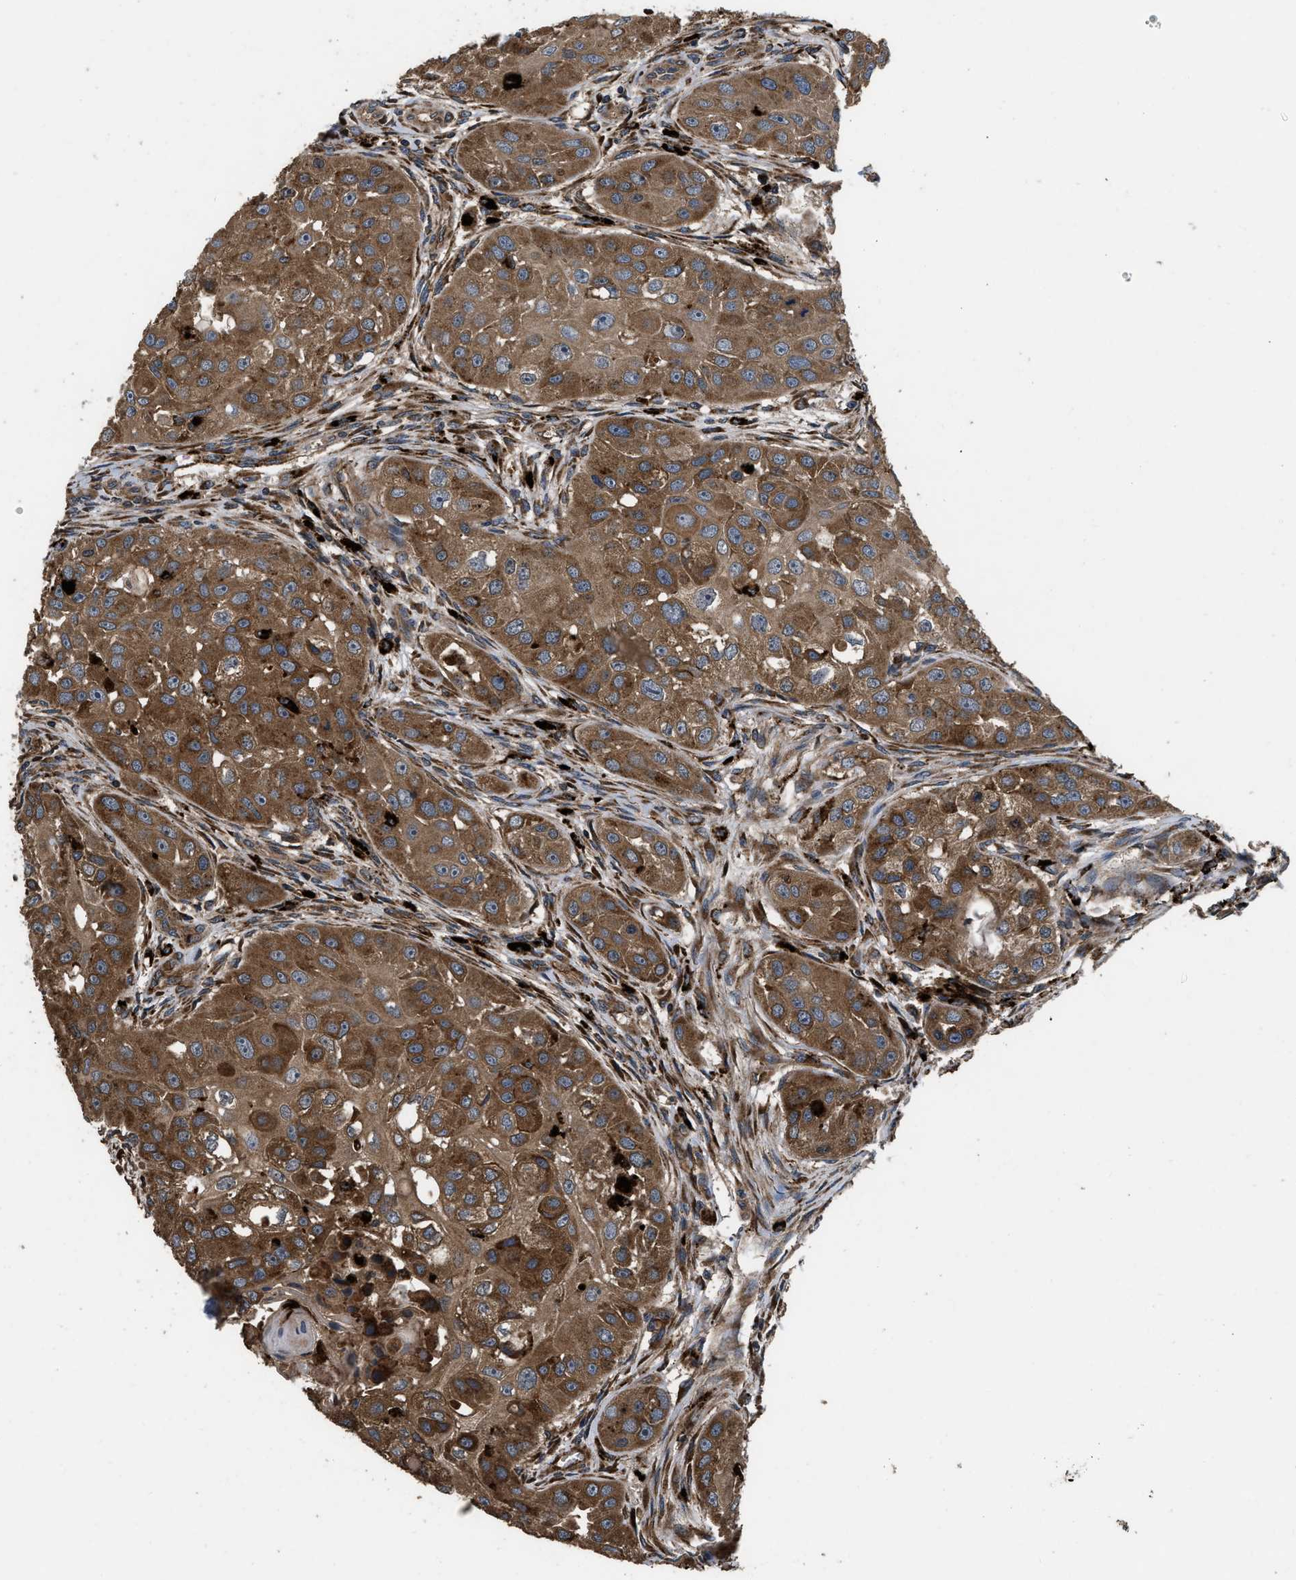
{"staining": {"intensity": "strong", "quantity": ">75%", "location": "cytoplasmic/membranous"}, "tissue": "head and neck cancer", "cell_type": "Tumor cells", "image_type": "cancer", "snomed": [{"axis": "morphology", "description": "Normal tissue, NOS"}, {"axis": "morphology", "description": "Squamous cell carcinoma, NOS"}, {"axis": "topography", "description": "Skeletal muscle"}, {"axis": "topography", "description": "Head-Neck"}], "caption": "A micrograph showing strong cytoplasmic/membranous staining in approximately >75% of tumor cells in head and neck cancer (squamous cell carcinoma), as visualized by brown immunohistochemical staining.", "gene": "GGH", "patient": {"sex": "male", "age": 51}}